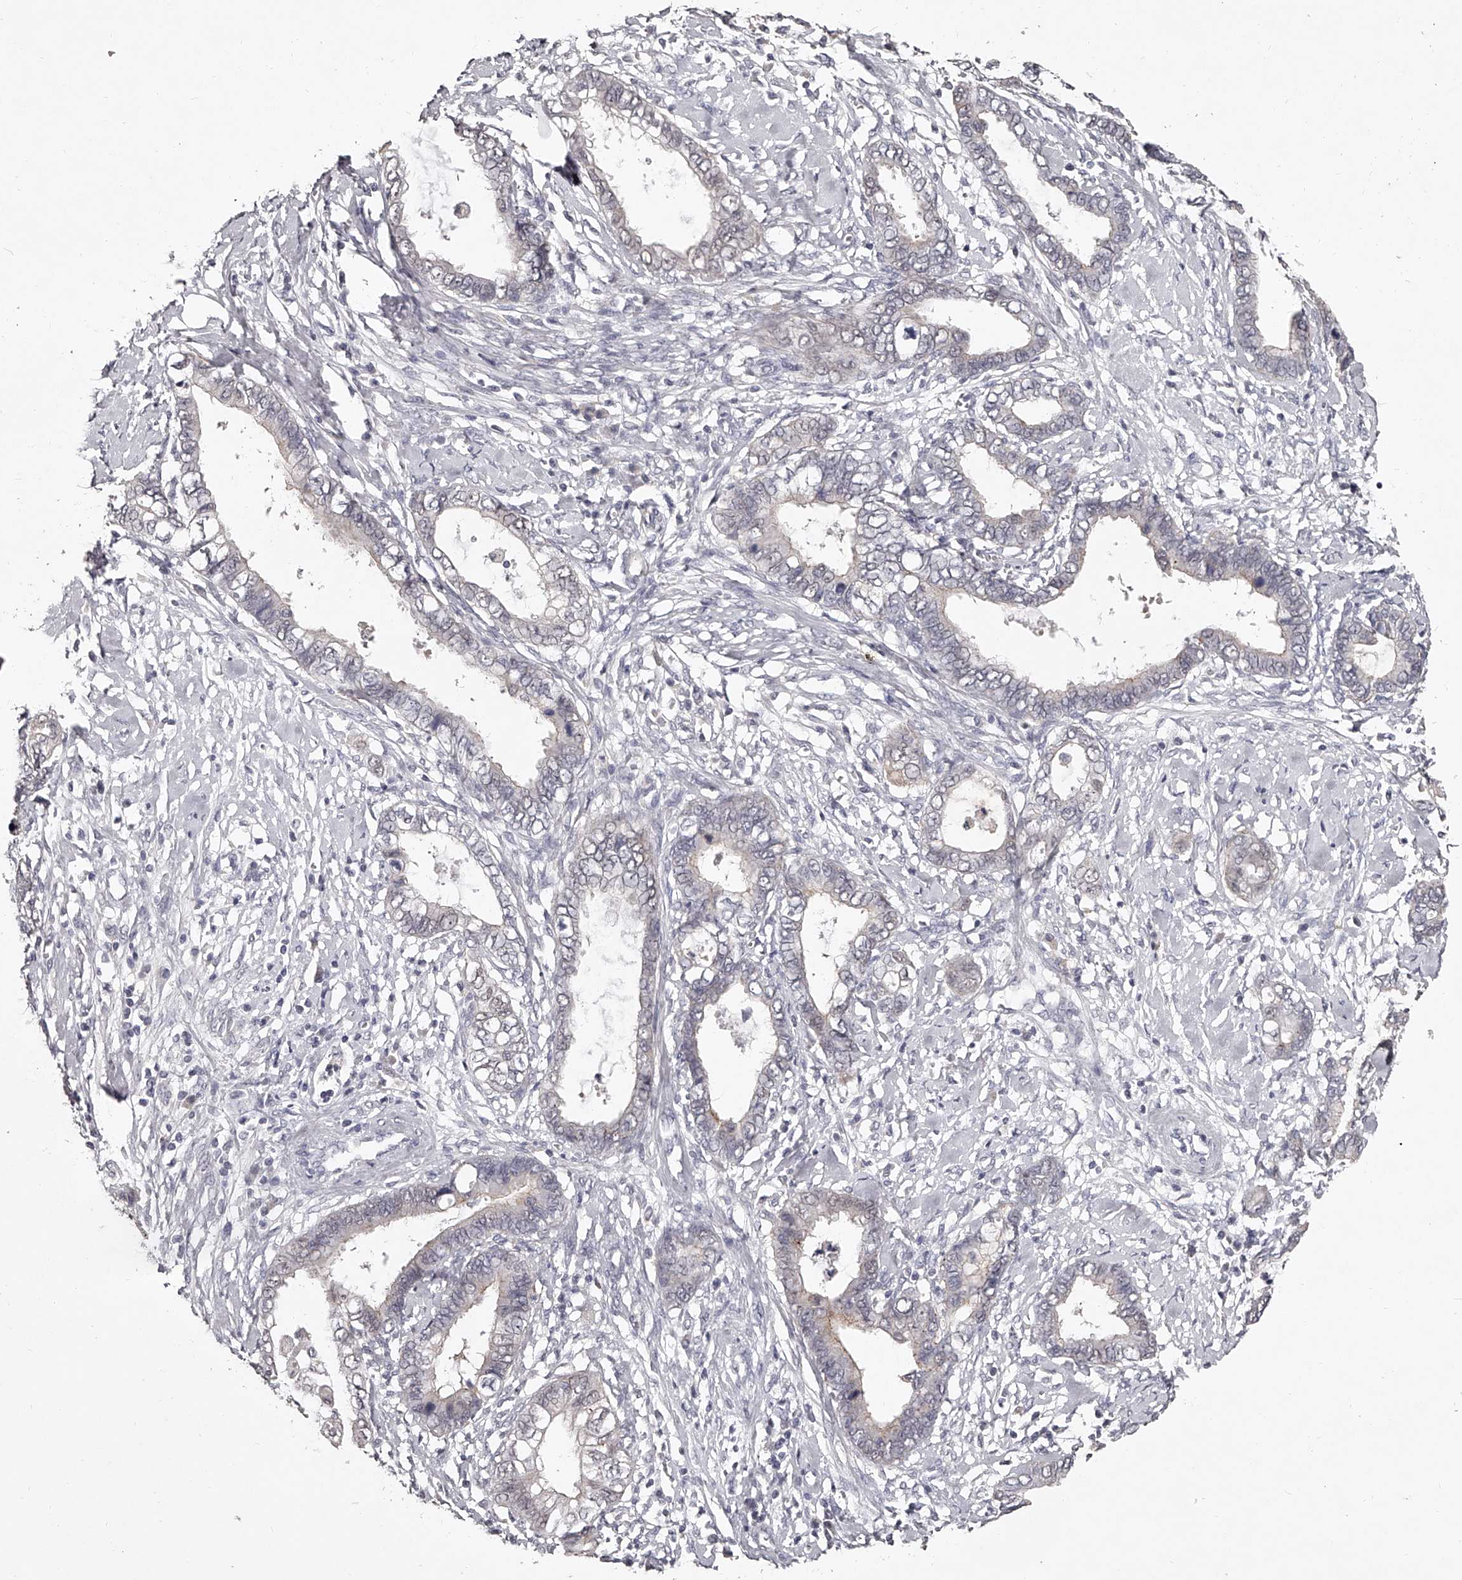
{"staining": {"intensity": "negative", "quantity": "none", "location": "none"}, "tissue": "cervical cancer", "cell_type": "Tumor cells", "image_type": "cancer", "snomed": [{"axis": "morphology", "description": "Adenocarcinoma, NOS"}, {"axis": "topography", "description": "Cervix"}], "caption": "Tumor cells are negative for protein expression in human cervical cancer (adenocarcinoma).", "gene": "NT5DC1", "patient": {"sex": "female", "age": 44}}